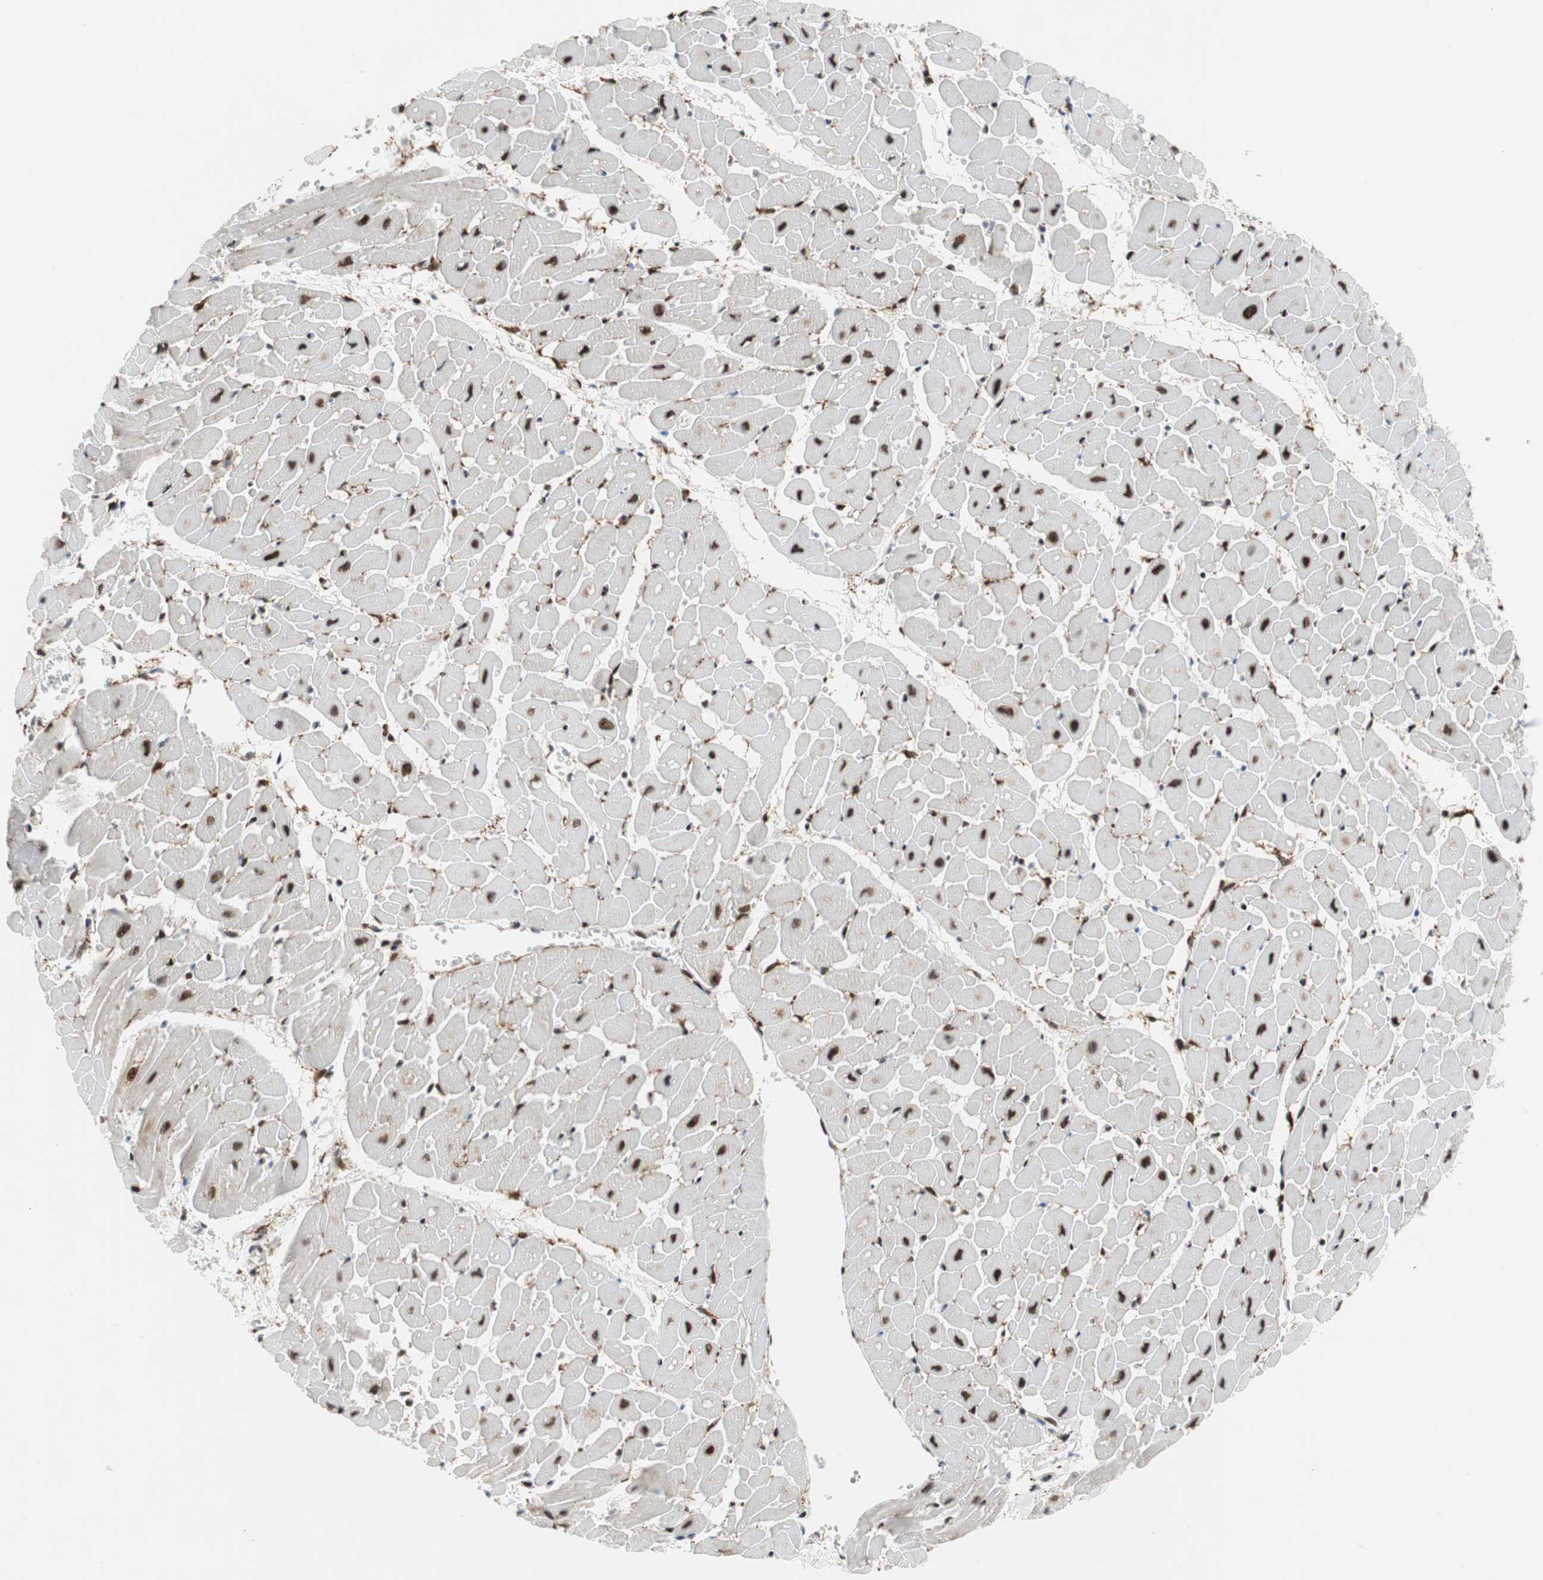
{"staining": {"intensity": "strong", "quantity": "25%-75%", "location": "nuclear"}, "tissue": "heart muscle", "cell_type": "Cardiomyocytes", "image_type": "normal", "snomed": [{"axis": "morphology", "description": "Normal tissue, NOS"}, {"axis": "topography", "description": "Heart"}], "caption": "Cardiomyocytes display high levels of strong nuclear expression in about 25%-75% of cells in unremarkable human heart muscle.", "gene": "FBXO44", "patient": {"sex": "male", "age": 45}}